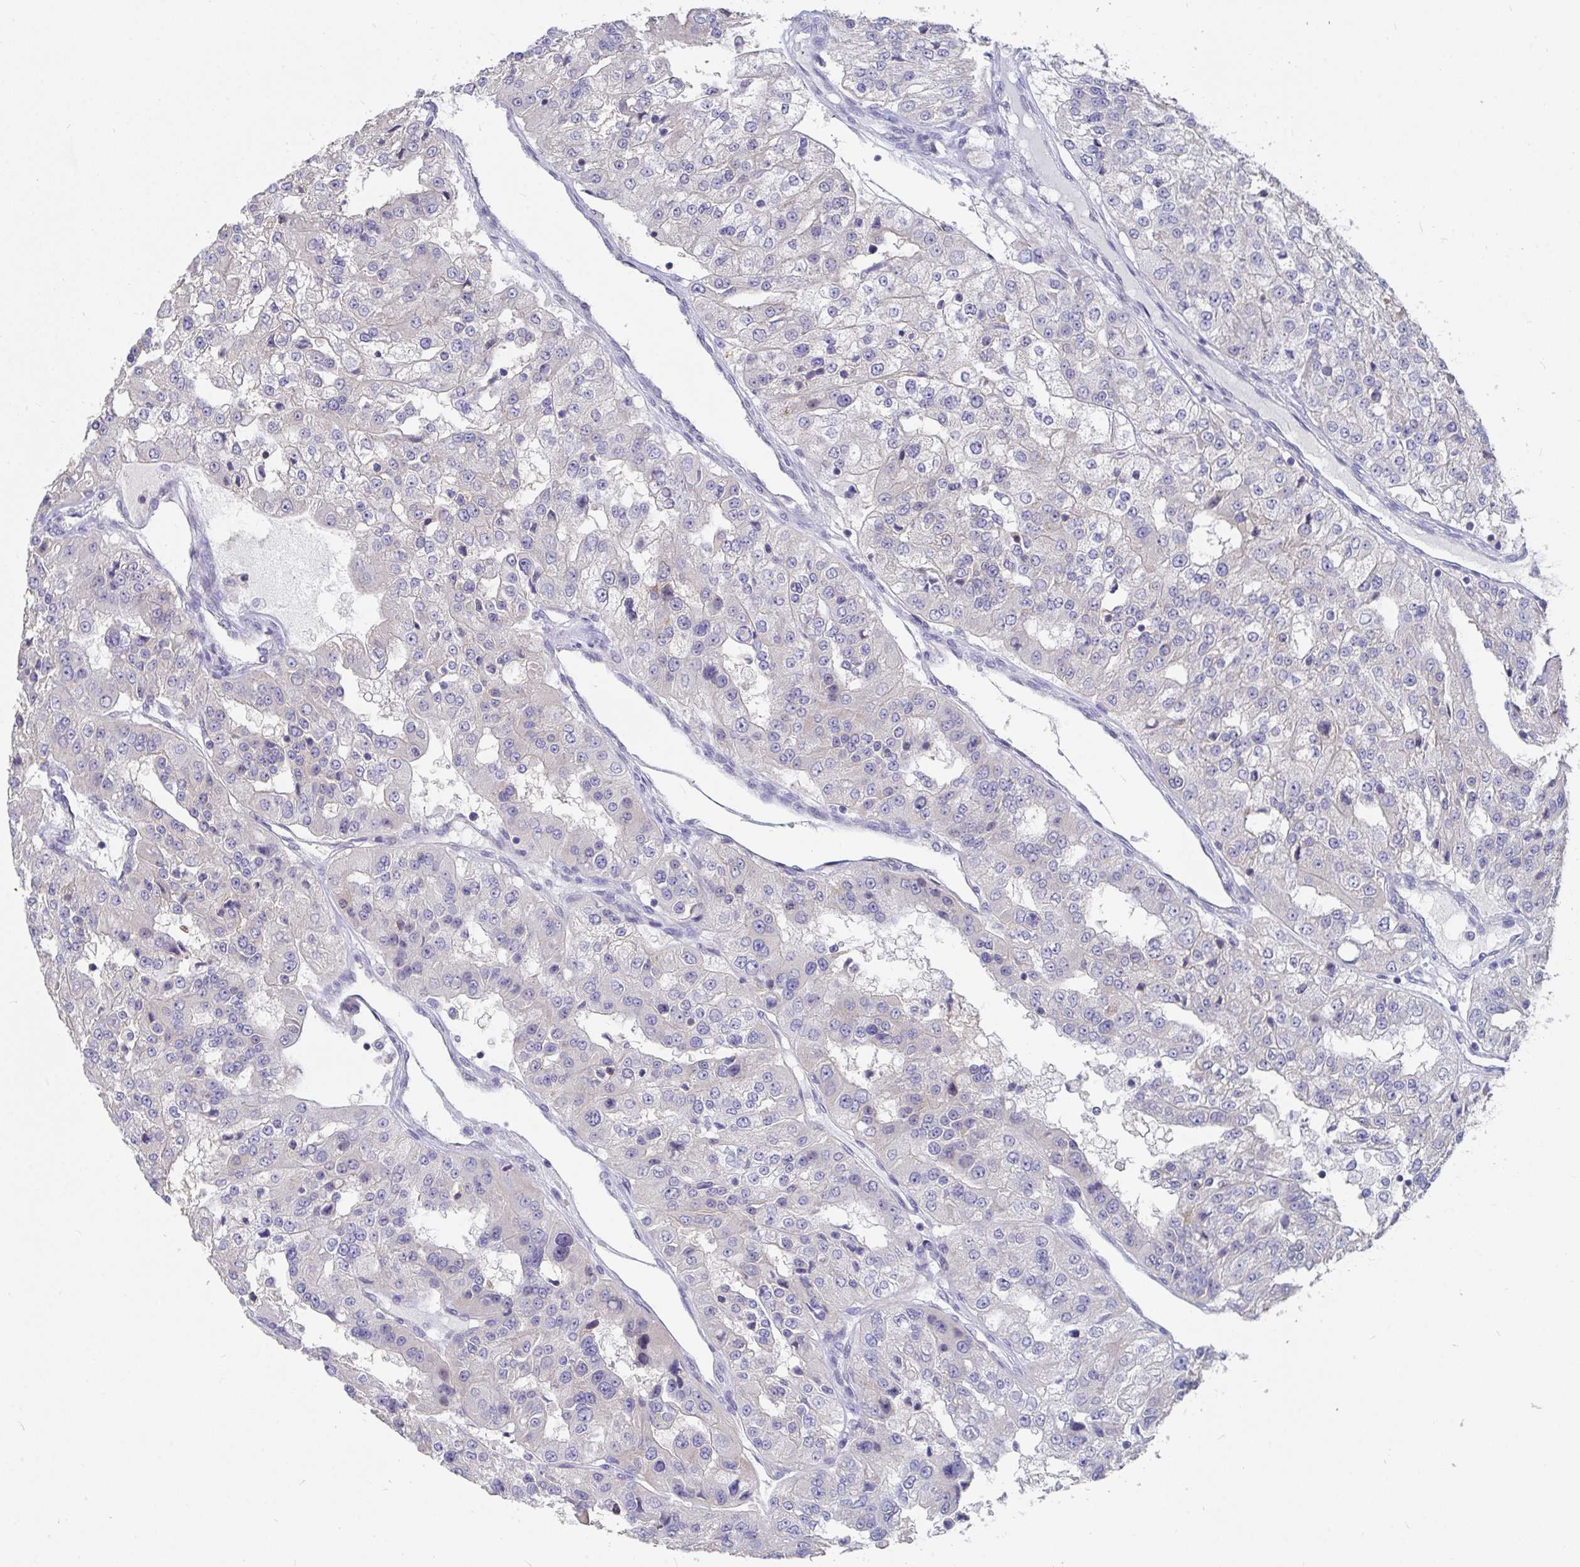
{"staining": {"intensity": "negative", "quantity": "none", "location": "none"}, "tissue": "renal cancer", "cell_type": "Tumor cells", "image_type": "cancer", "snomed": [{"axis": "morphology", "description": "Adenocarcinoma, NOS"}, {"axis": "topography", "description": "Kidney"}], "caption": "There is no significant expression in tumor cells of renal cancer.", "gene": "FAM156B", "patient": {"sex": "female", "age": 63}}